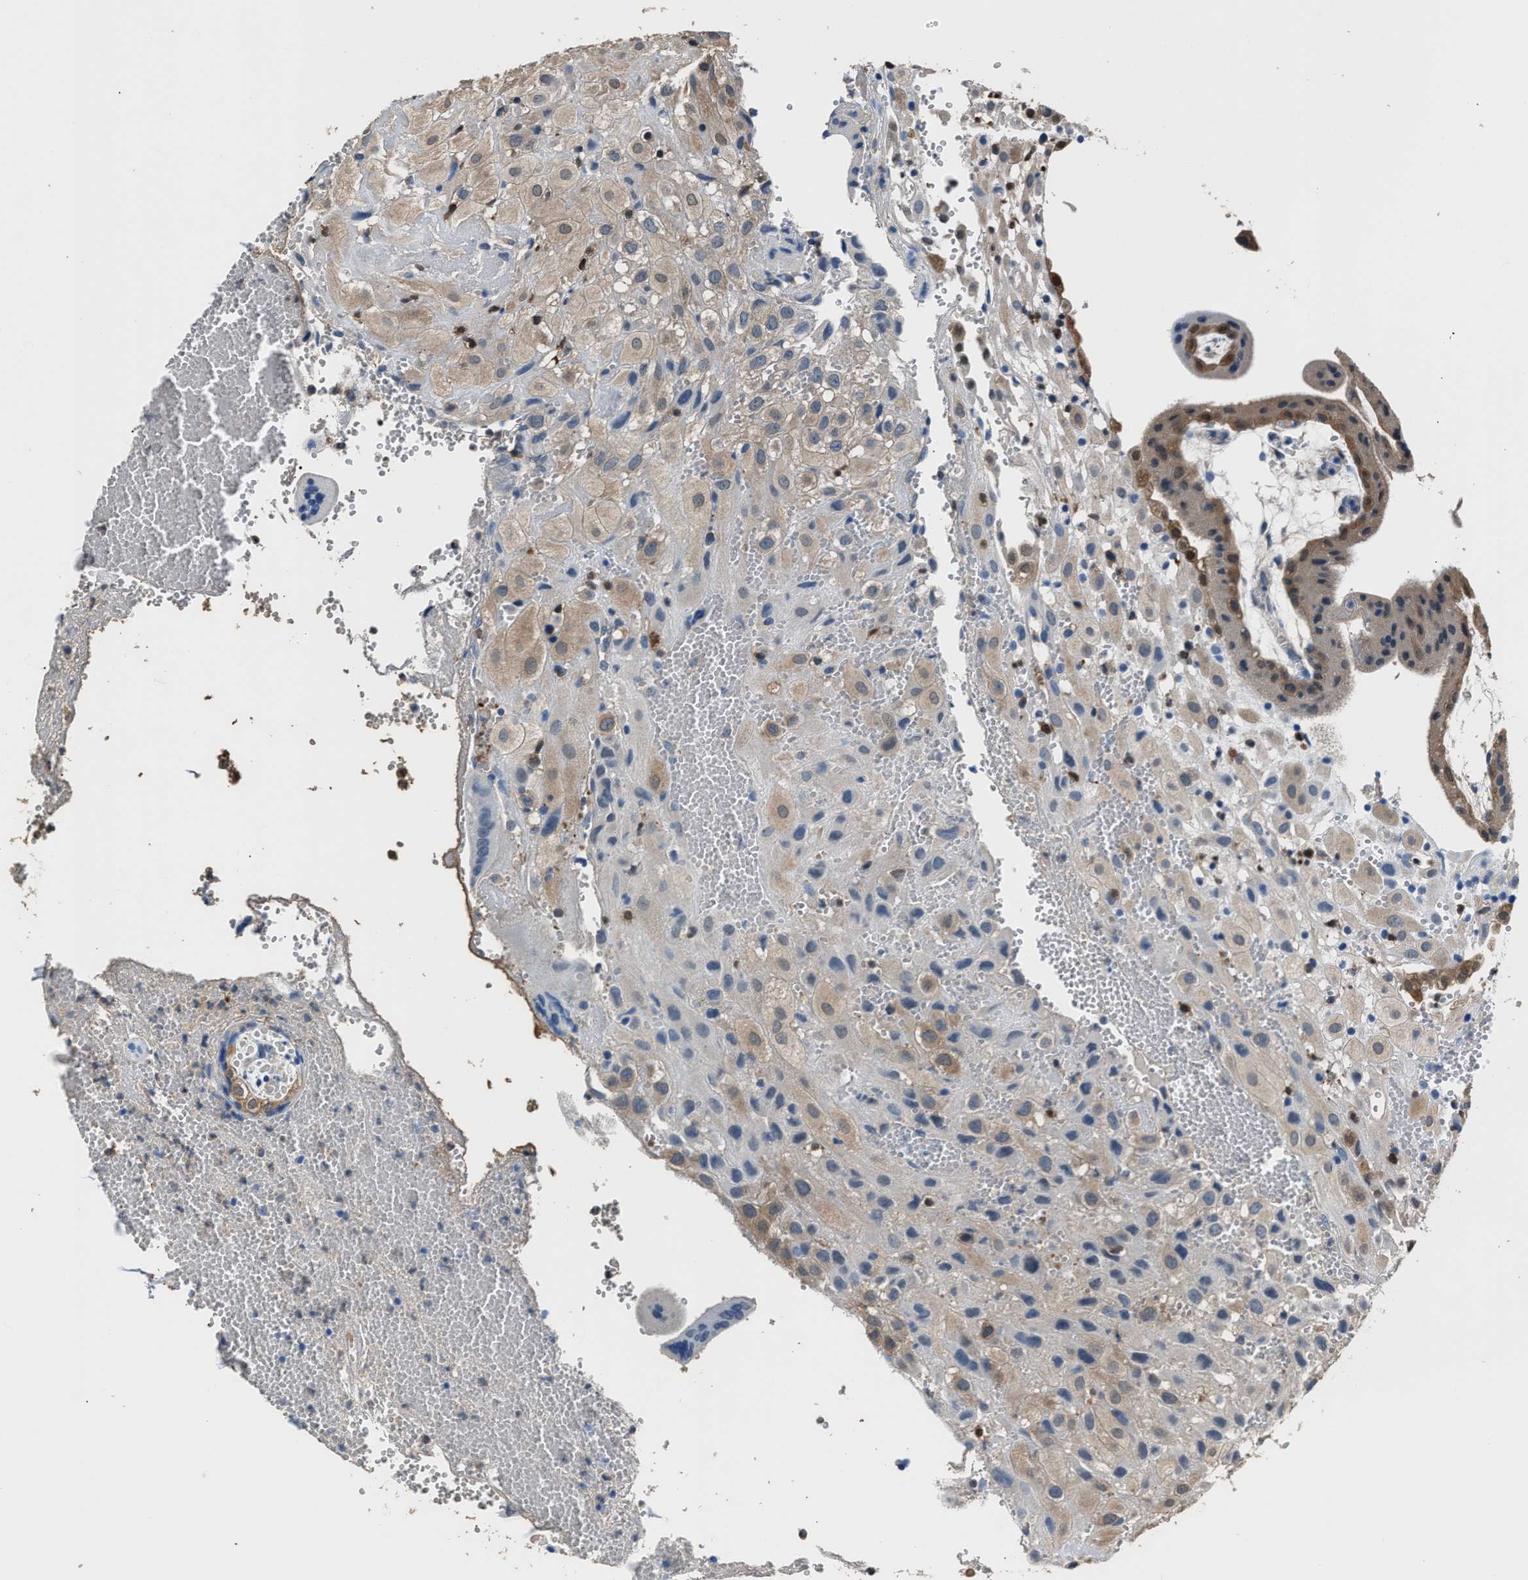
{"staining": {"intensity": "weak", "quantity": ">75%", "location": "cytoplasmic/membranous"}, "tissue": "placenta", "cell_type": "Decidual cells", "image_type": "normal", "snomed": [{"axis": "morphology", "description": "Normal tissue, NOS"}, {"axis": "topography", "description": "Placenta"}], "caption": "An immunohistochemistry (IHC) micrograph of normal tissue is shown. Protein staining in brown labels weak cytoplasmic/membranous positivity in placenta within decidual cells. (brown staining indicates protein expression, while blue staining denotes nuclei).", "gene": "GSTP1", "patient": {"sex": "female", "age": 18}}